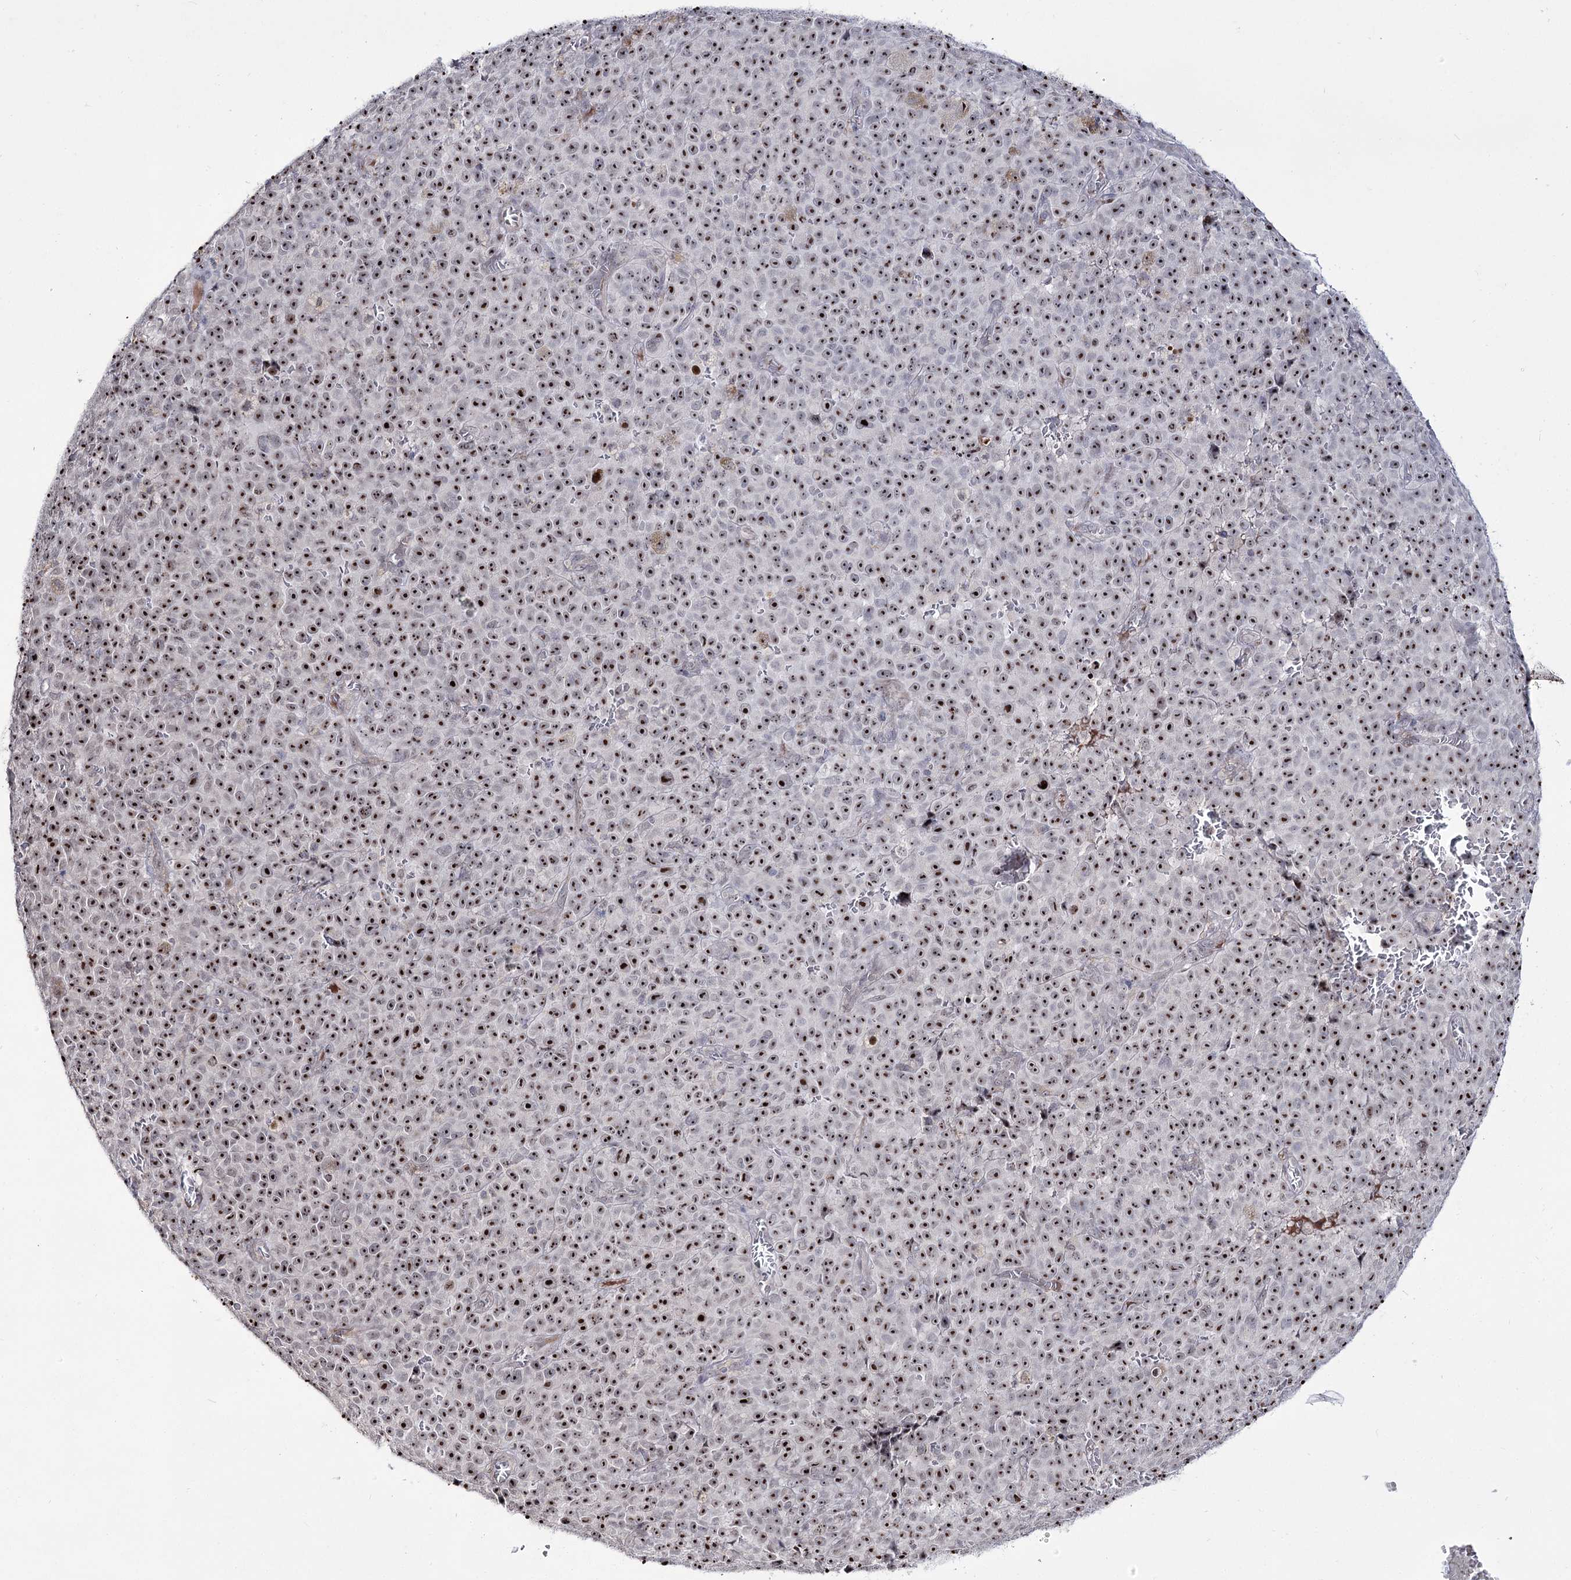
{"staining": {"intensity": "strong", "quantity": ">75%", "location": "nuclear"}, "tissue": "melanoma", "cell_type": "Tumor cells", "image_type": "cancer", "snomed": [{"axis": "morphology", "description": "Malignant melanoma, NOS"}, {"axis": "topography", "description": "Skin"}], "caption": "This histopathology image exhibits immunohistochemistry staining of melanoma, with high strong nuclear staining in approximately >75% of tumor cells.", "gene": "RRP9", "patient": {"sex": "female", "age": 82}}